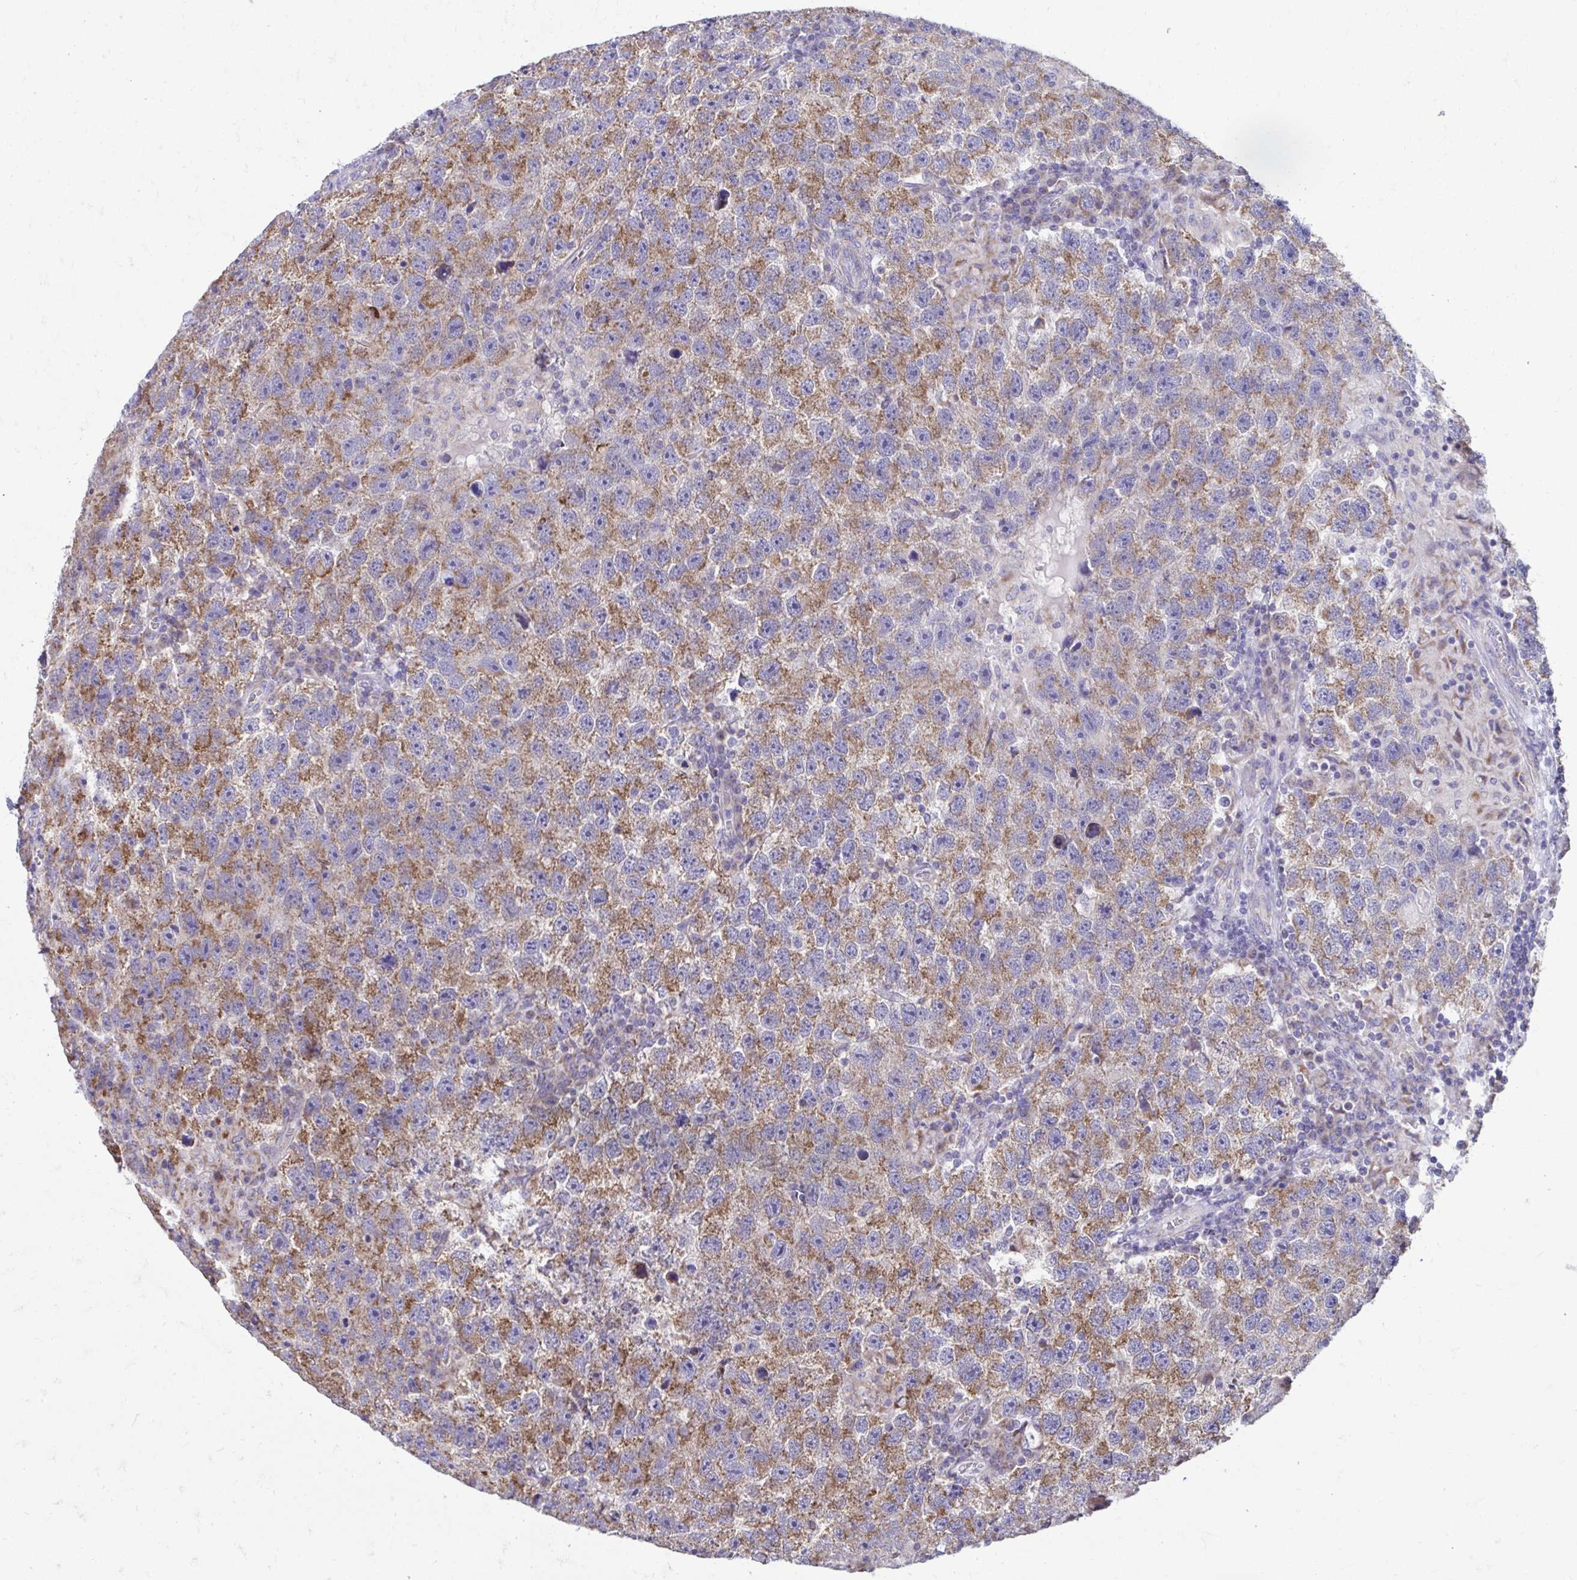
{"staining": {"intensity": "moderate", "quantity": ">75%", "location": "cytoplasmic/membranous"}, "tissue": "testis cancer", "cell_type": "Tumor cells", "image_type": "cancer", "snomed": [{"axis": "morphology", "description": "Seminoma, NOS"}, {"axis": "topography", "description": "Testis"}], "caption": "Immunohistochemistry (IHC) histopathology image of testis cancer stained for a protein (brown), which exhibits medium levels of moderate cytoplasmic/membranous expression in approximately >75% of tumor cells.", "gene": "LINGO4", "patient": {"sex": "male", "age": 26}}